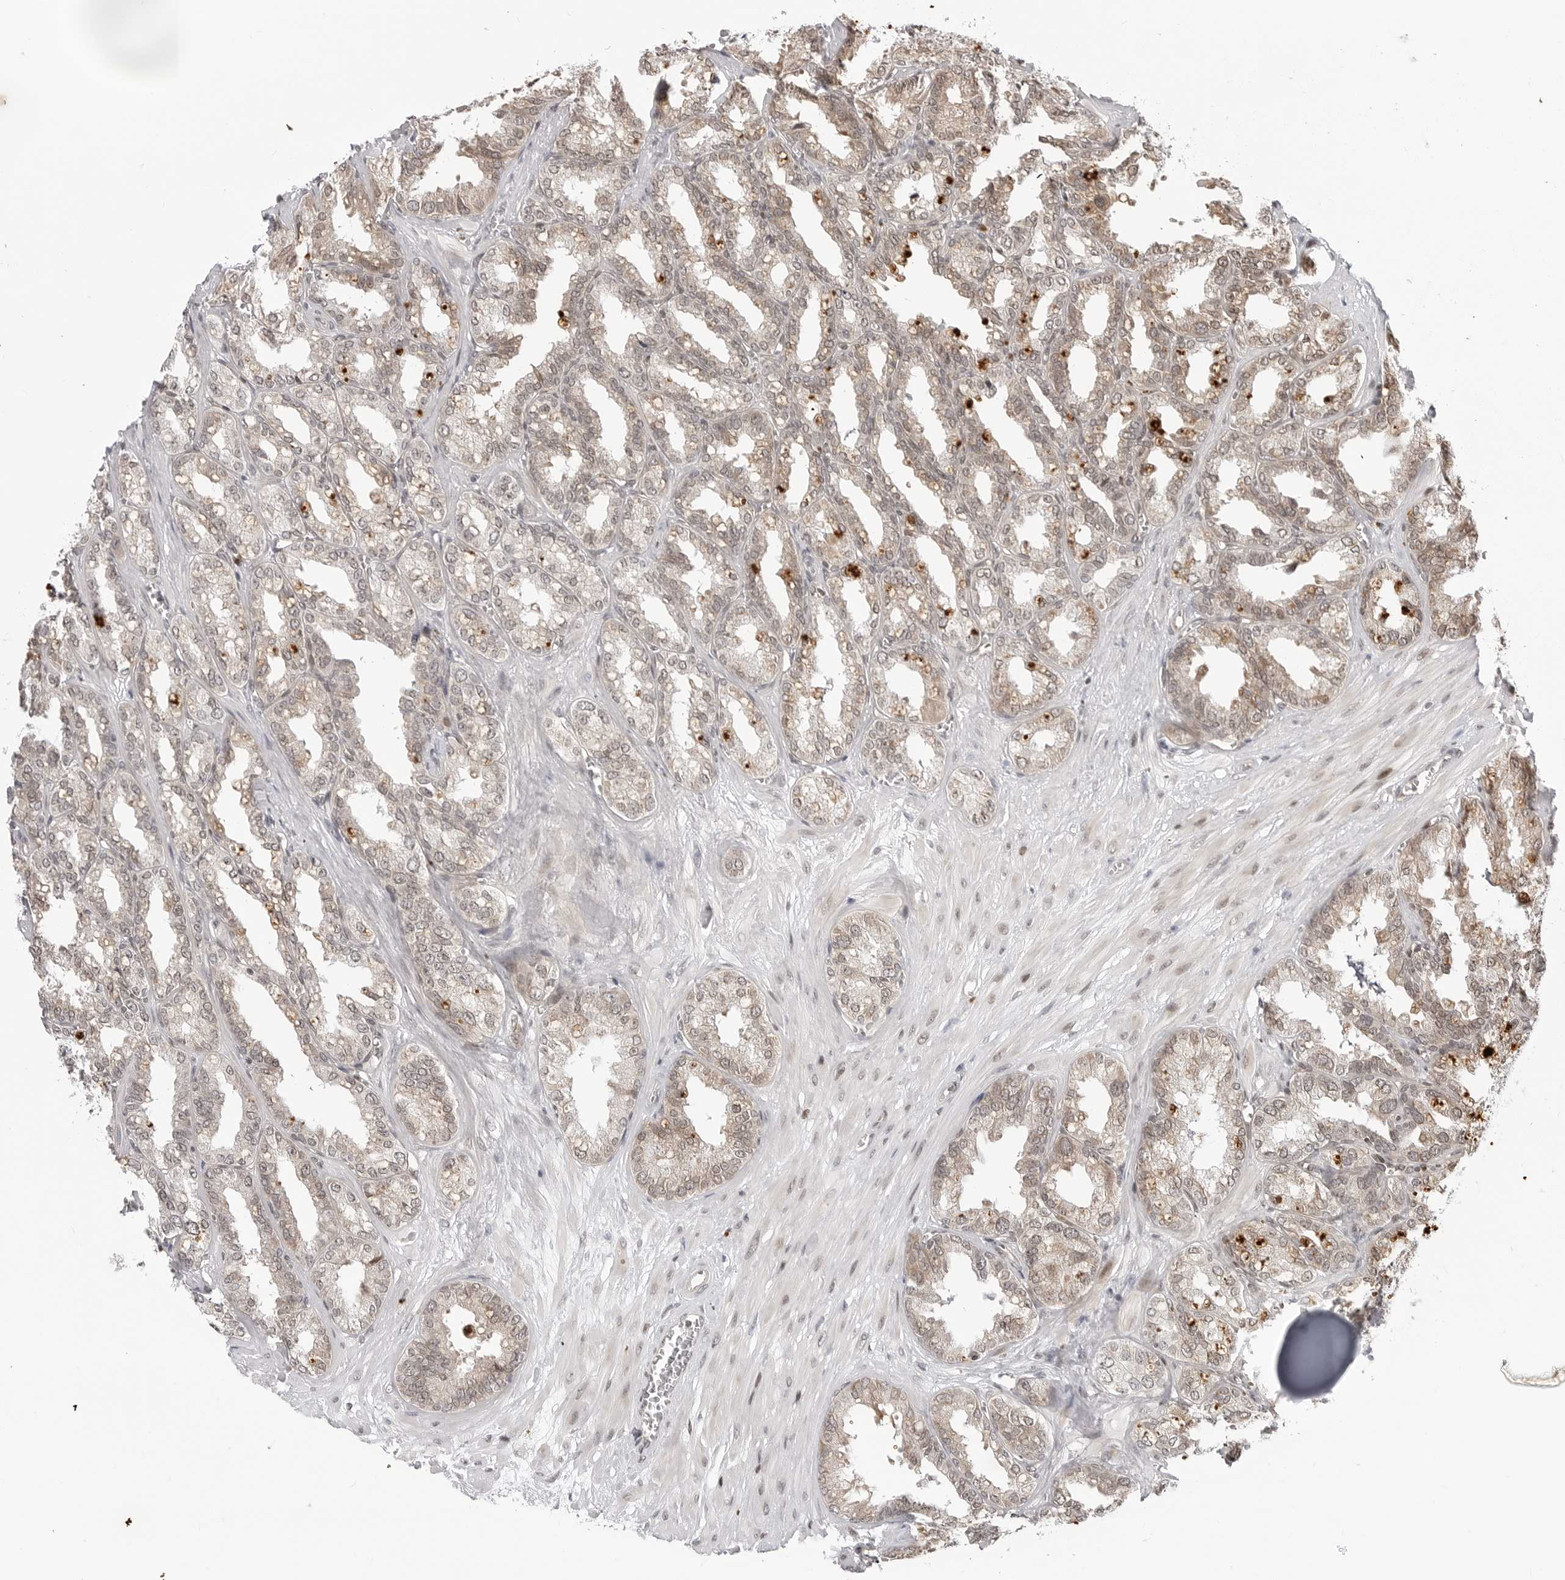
{"staining": {"intensity": "moderate", "quantity": "<25%", "location": "cytoplasmic/membranous,nuclear"}, "tissue": "seminal vesicle", "cell_type": "Glandular cells", "image_type": "normal", "snomed": [{"axis": "morphology", "description": "Normal tissue, NOS"}, {"axis": "topography", "description": "Prostate"}, {"axis": "topography", "description": "Seminal veicle"}], "caption": "This micrograph reveals immunohistochemistry staining of unremarkable human seminal vesicle, with low moderate cytoplasmic/membranous,nuclear expression in about <25% of glandular cells.", "gene": "C8orf33", "patient": {"sex": "male", "age": 51}}